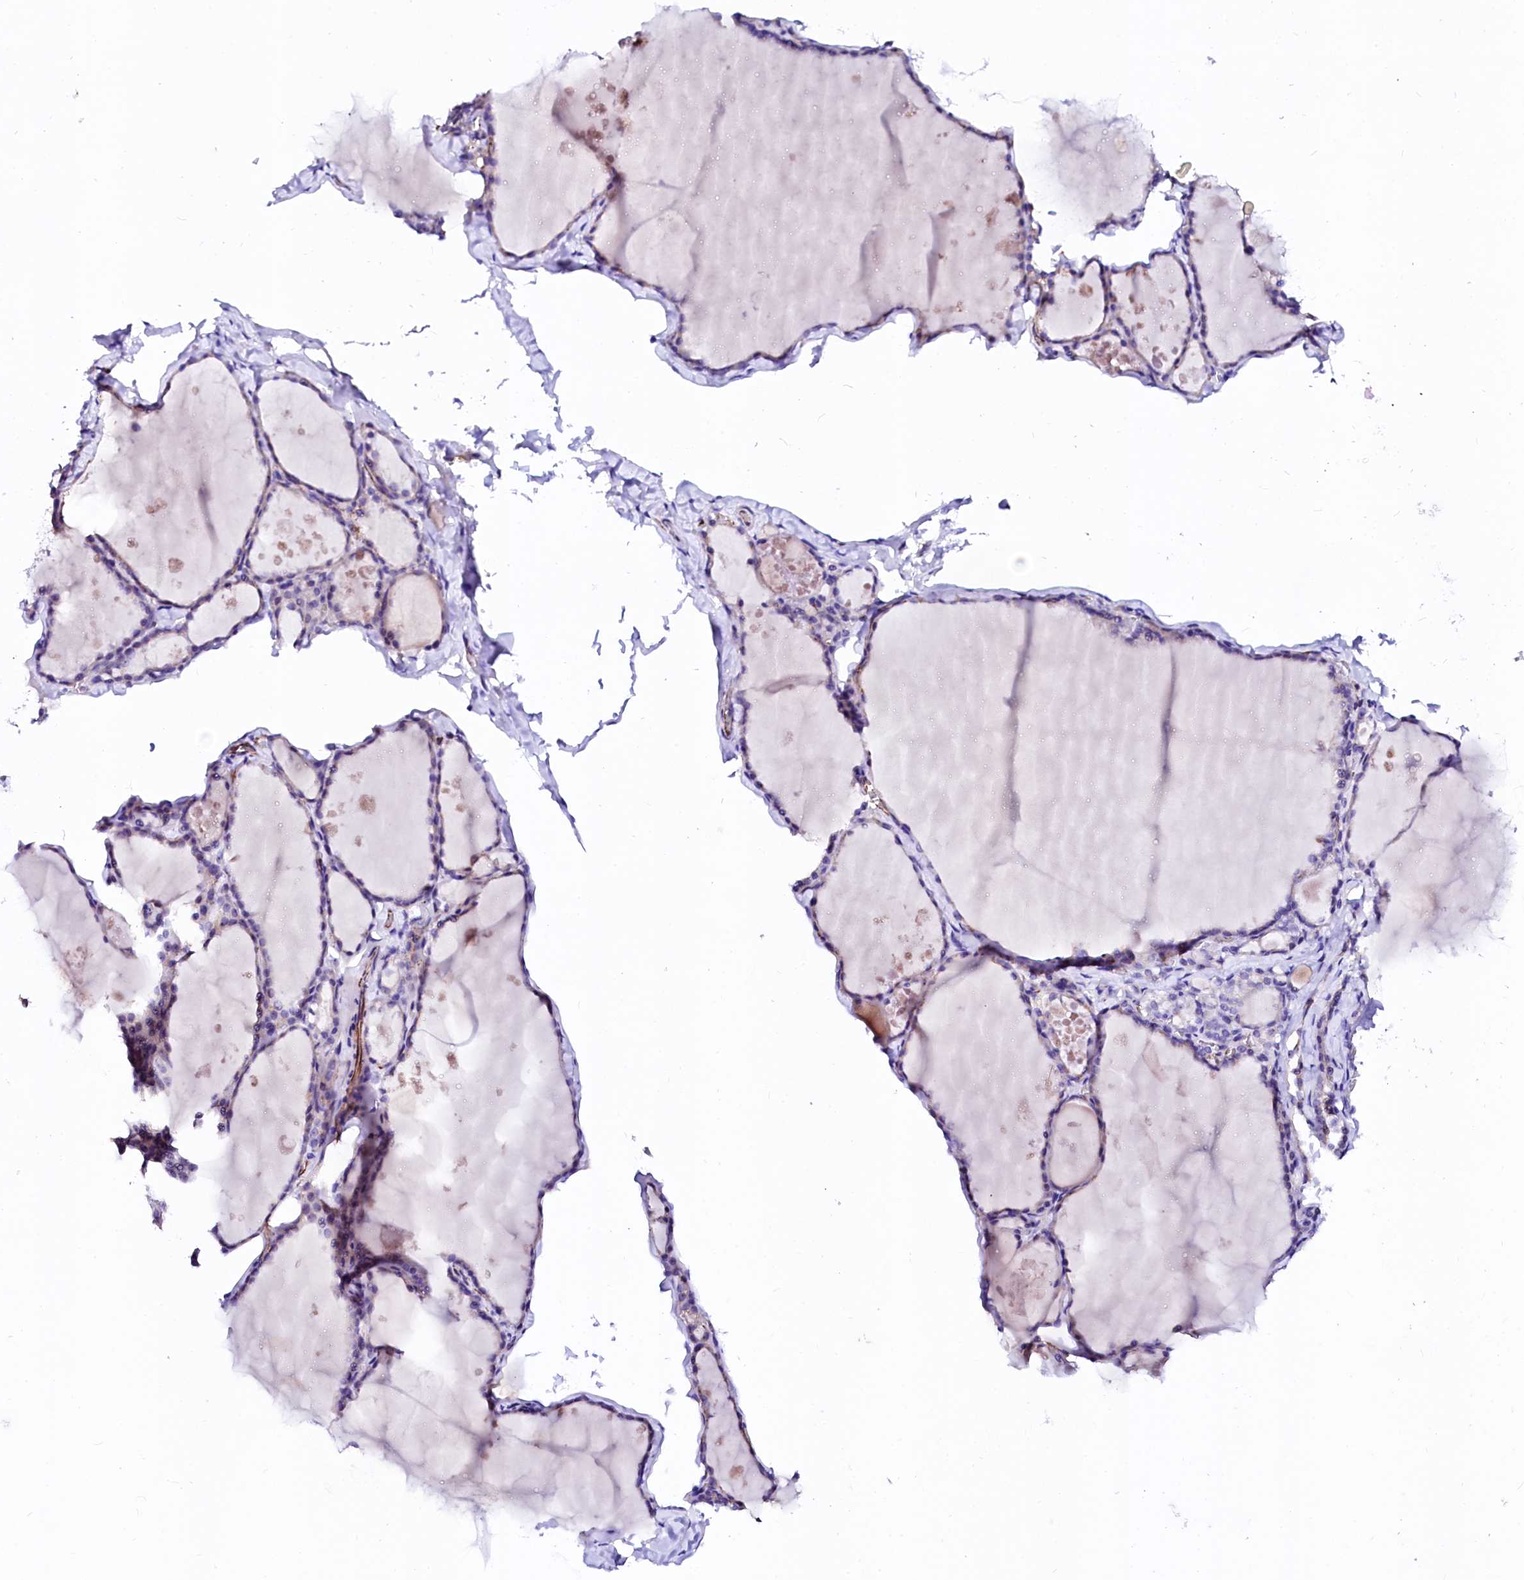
{"staining": {"intensity": "negative", "quantity": "none", "location": "none"}, "tissue": "thyroid gland", "cell_type": "Glandular cells", "image_type": "normal", "snomed": [{"axis": "morphology", "description": "Normal tissue, NOS"}, {"axis": "topography", "description": "Thyroid gland"}], "caption": "The image exhibits no staining of glandular cells in benign thyroid gland.", "gene": "SFR1", "patient": {"sex": "male", "age": 56}}